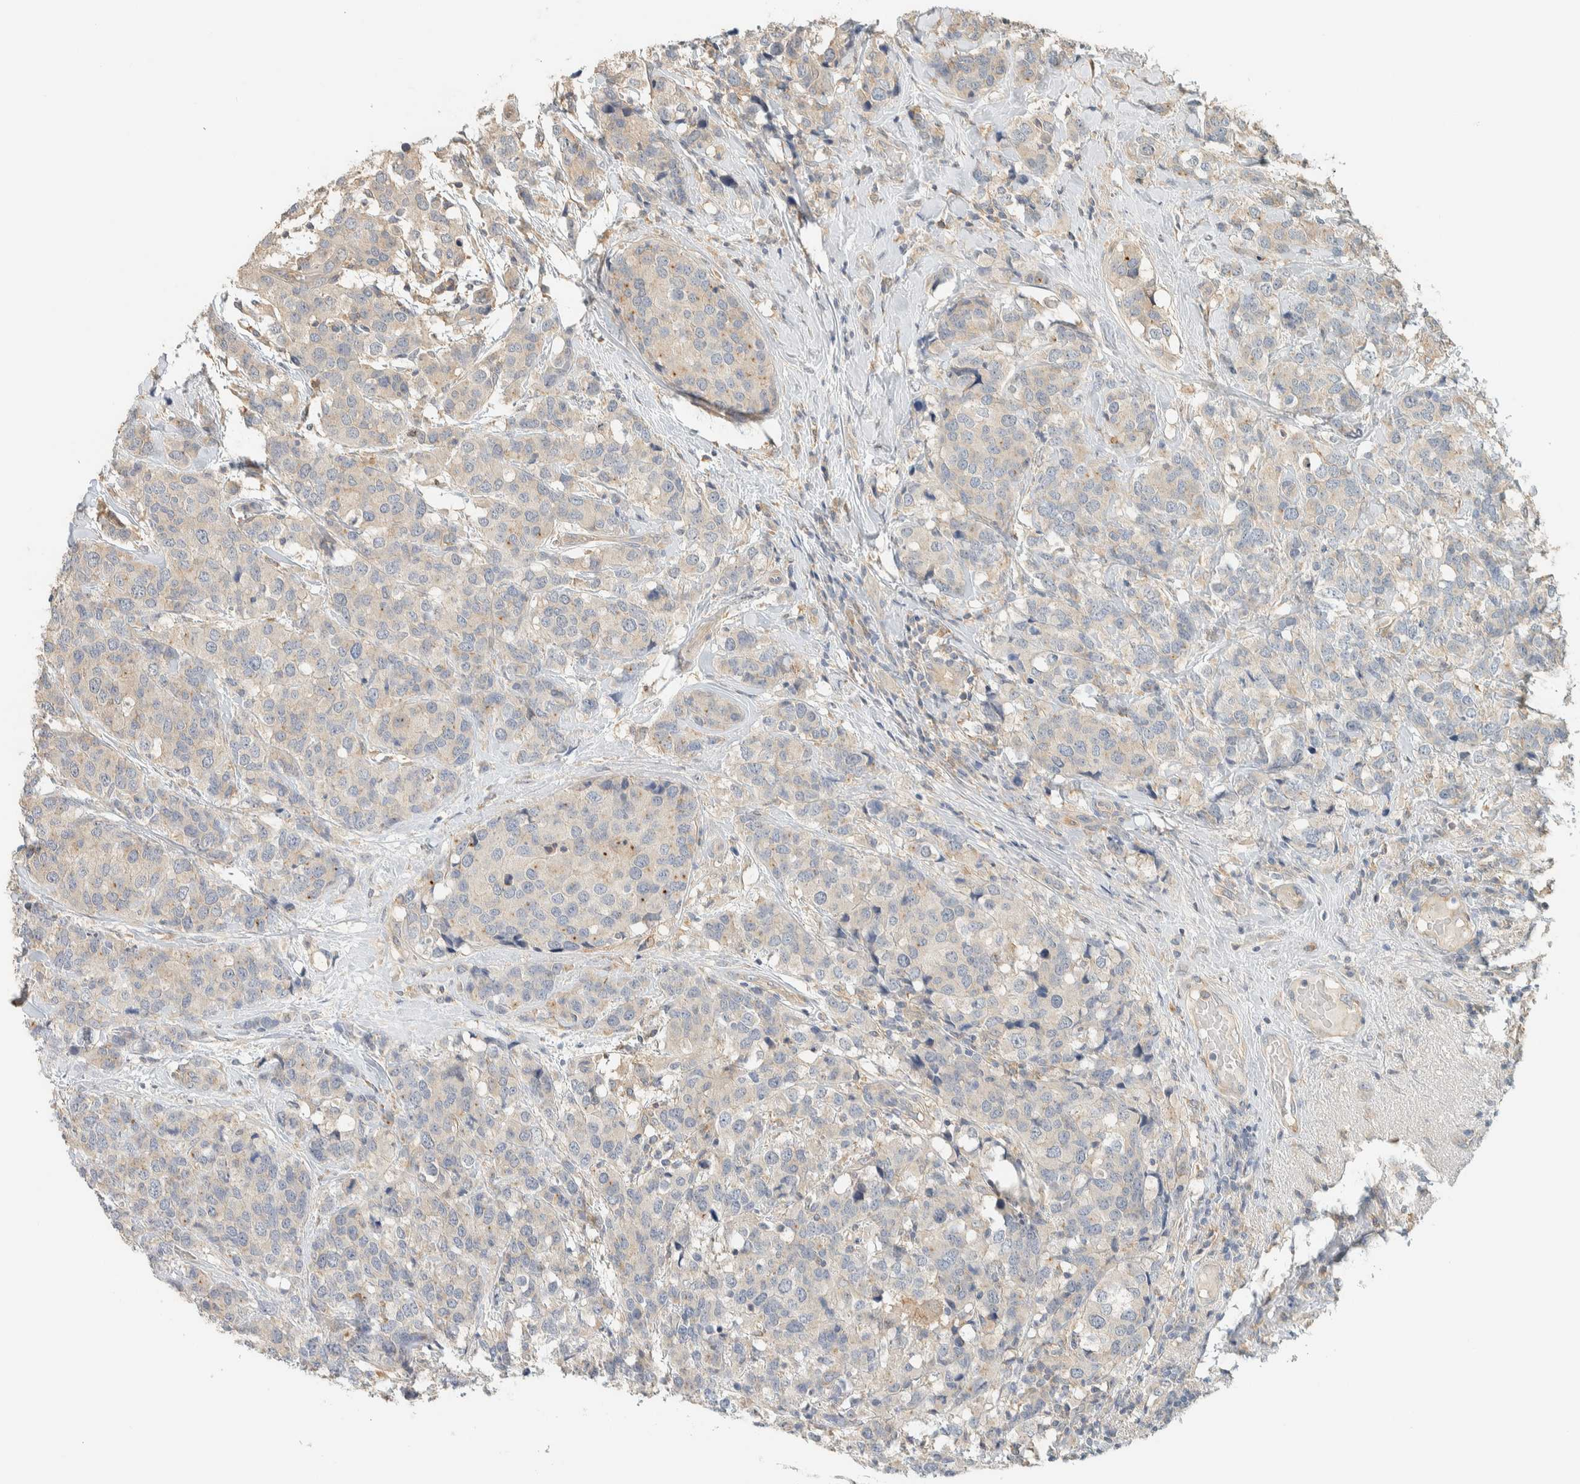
{"staining": {"intensity": "negative", "quantity": "none", "location": "none"}, "tissue": "breast cancer", "cell_type": "Tumor cells", "image_type": "cancer", "snomed": [{"axis": "morphology", "description": "Lobular carcinoma"}, {"axis": "topography", "description": "Breast"}], "caption": "Tumor cells show no significant protein expression in breast lobular carcinoma. The staining was performed using DAB to visualize the protein expression in brown, while the nuclei were stained in blue with hematoxylin (Magnification: 20x).", "gene": "RAB11FIP1", "patient": {"sex": "female", "age": 59}}